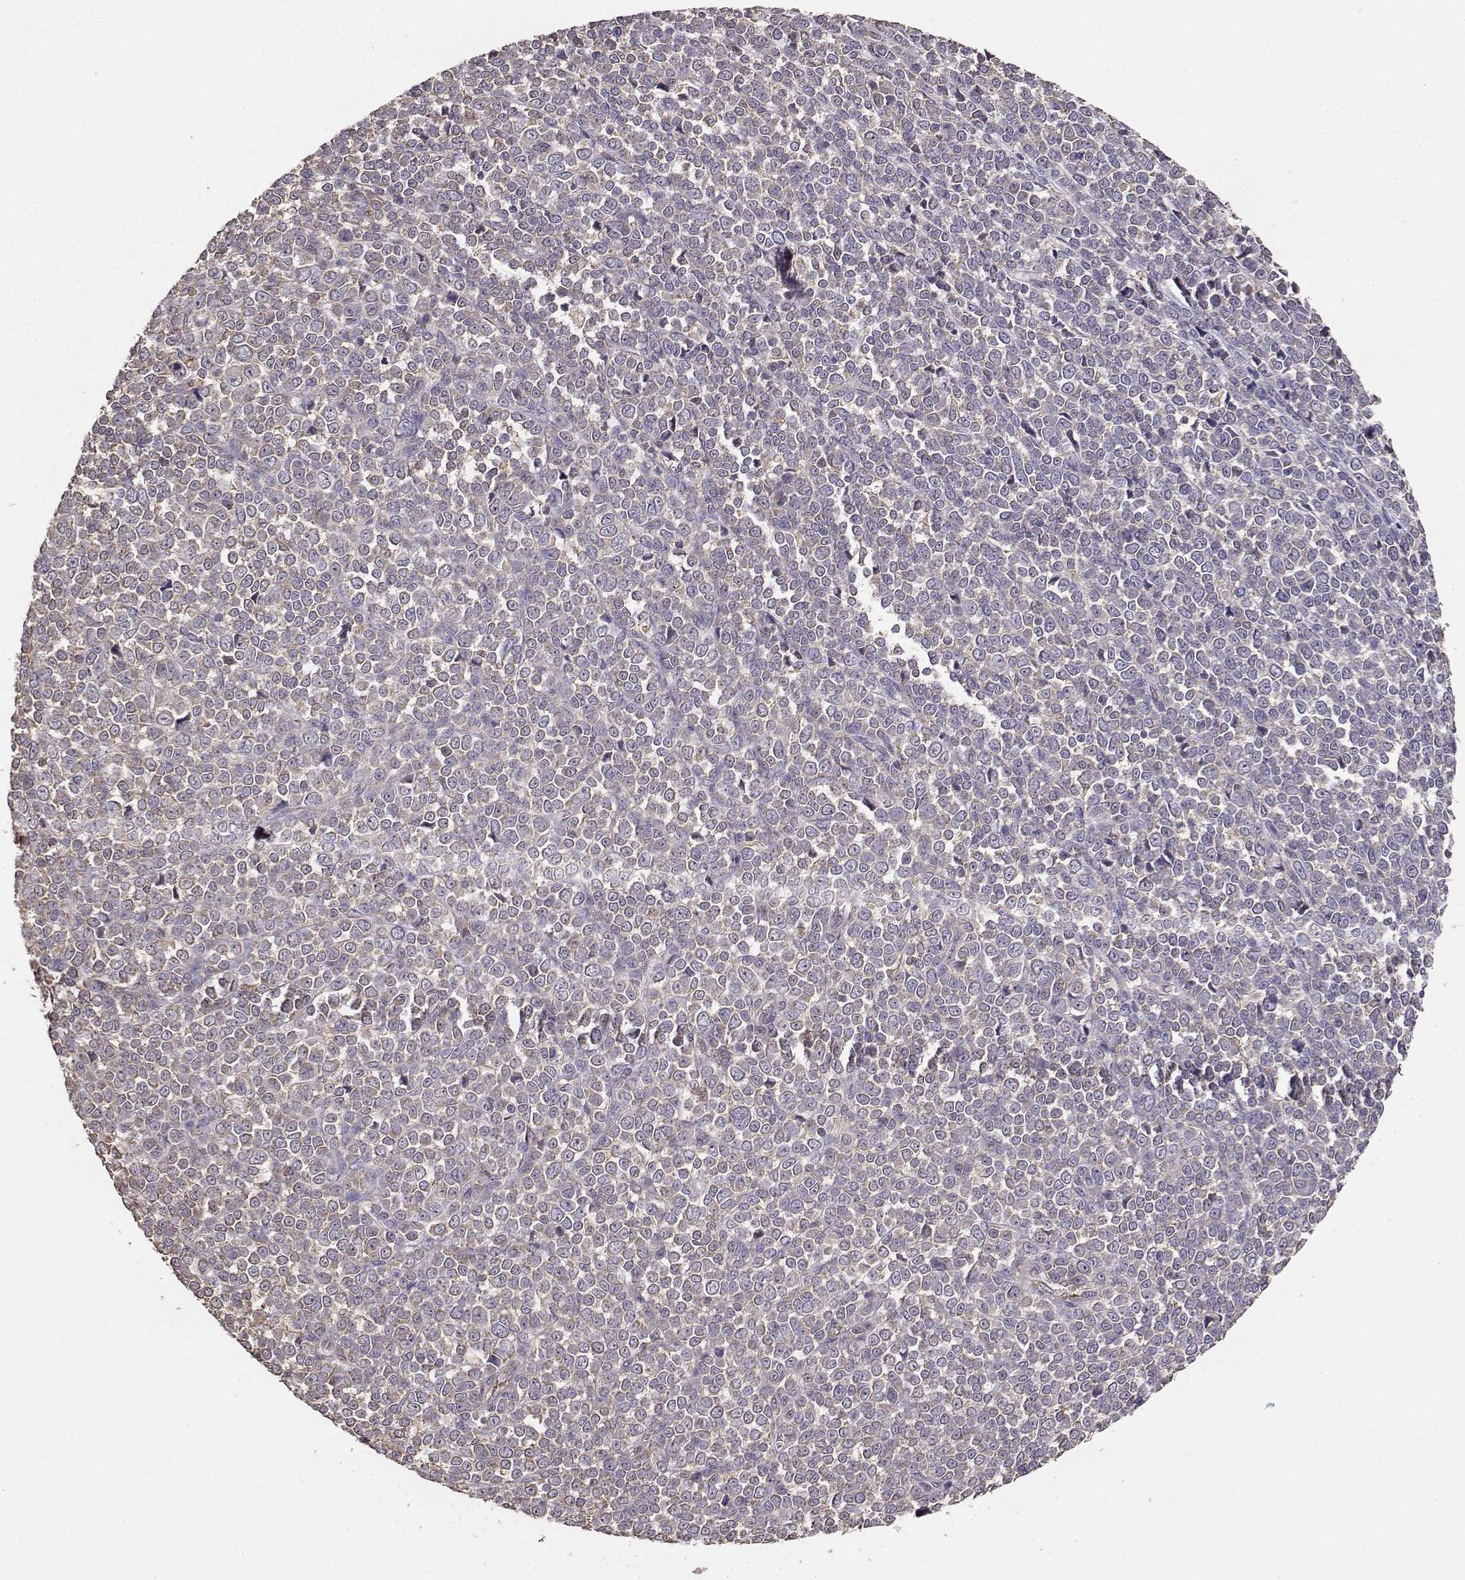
{"staining": {"intensity": "weak", "quantity": "25%-75%", "location": "cytoplasmic/membranous"}, "tissue": "melanoma", "cell_type": "Tumor cells", "image_type": "cancer", "snomed": [{"axis": "morphology", "description": "Malignant melanoma, NOS"}, {"axis": "topography", "description": "Skin"}], "caption": "Protein analysis of melanoma tissue reveals weak cytoplasmic/membranous staining in about 25%-75% of tumor cells.", "gene": "TARS3", "patient": {"sex": "female", "age": 95}}